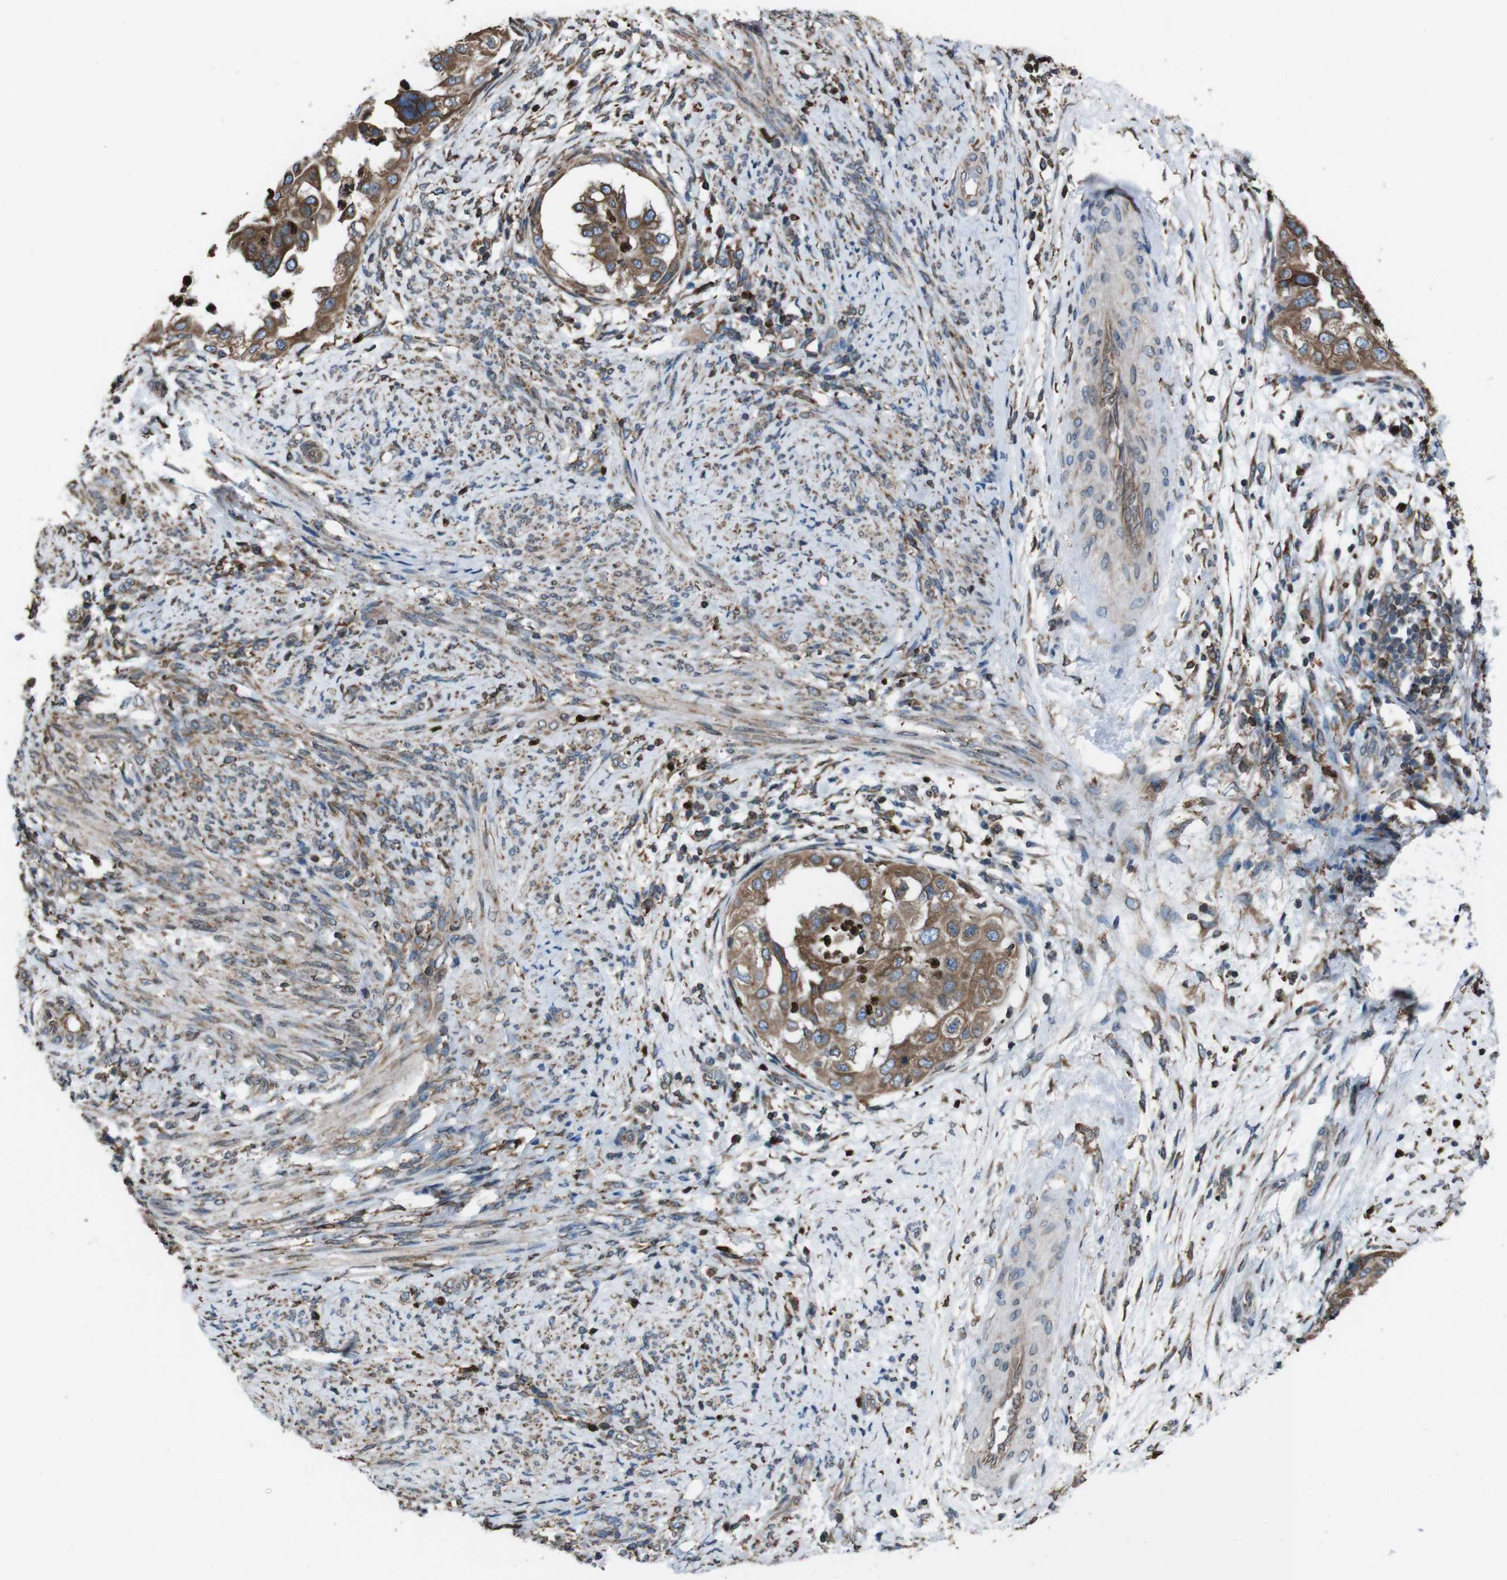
{"staining": {"intensity": "moderate", "quantity": ">75%", "location": "cytoplasmic/membranous"}, "tissue": "endometrial cancer", "cell_type": "Tumor cells", "image_type": "cancer", "snomed": [{"axis": "morphology", "description": "Adenocarcinoma, NOS"}, {"axis": "topography", "description": "Endometrium"}], "caption": "Immunohistochemistry micrograph of human adenocarcinoma (endometrial) stained for a protein (brown), which reveals medium levels of moderate cytoplasmic/membranous expression in approximately >75% of tumor cells.", "gene": "APMAP", "patient": {"sex": "female", "age": 85}}